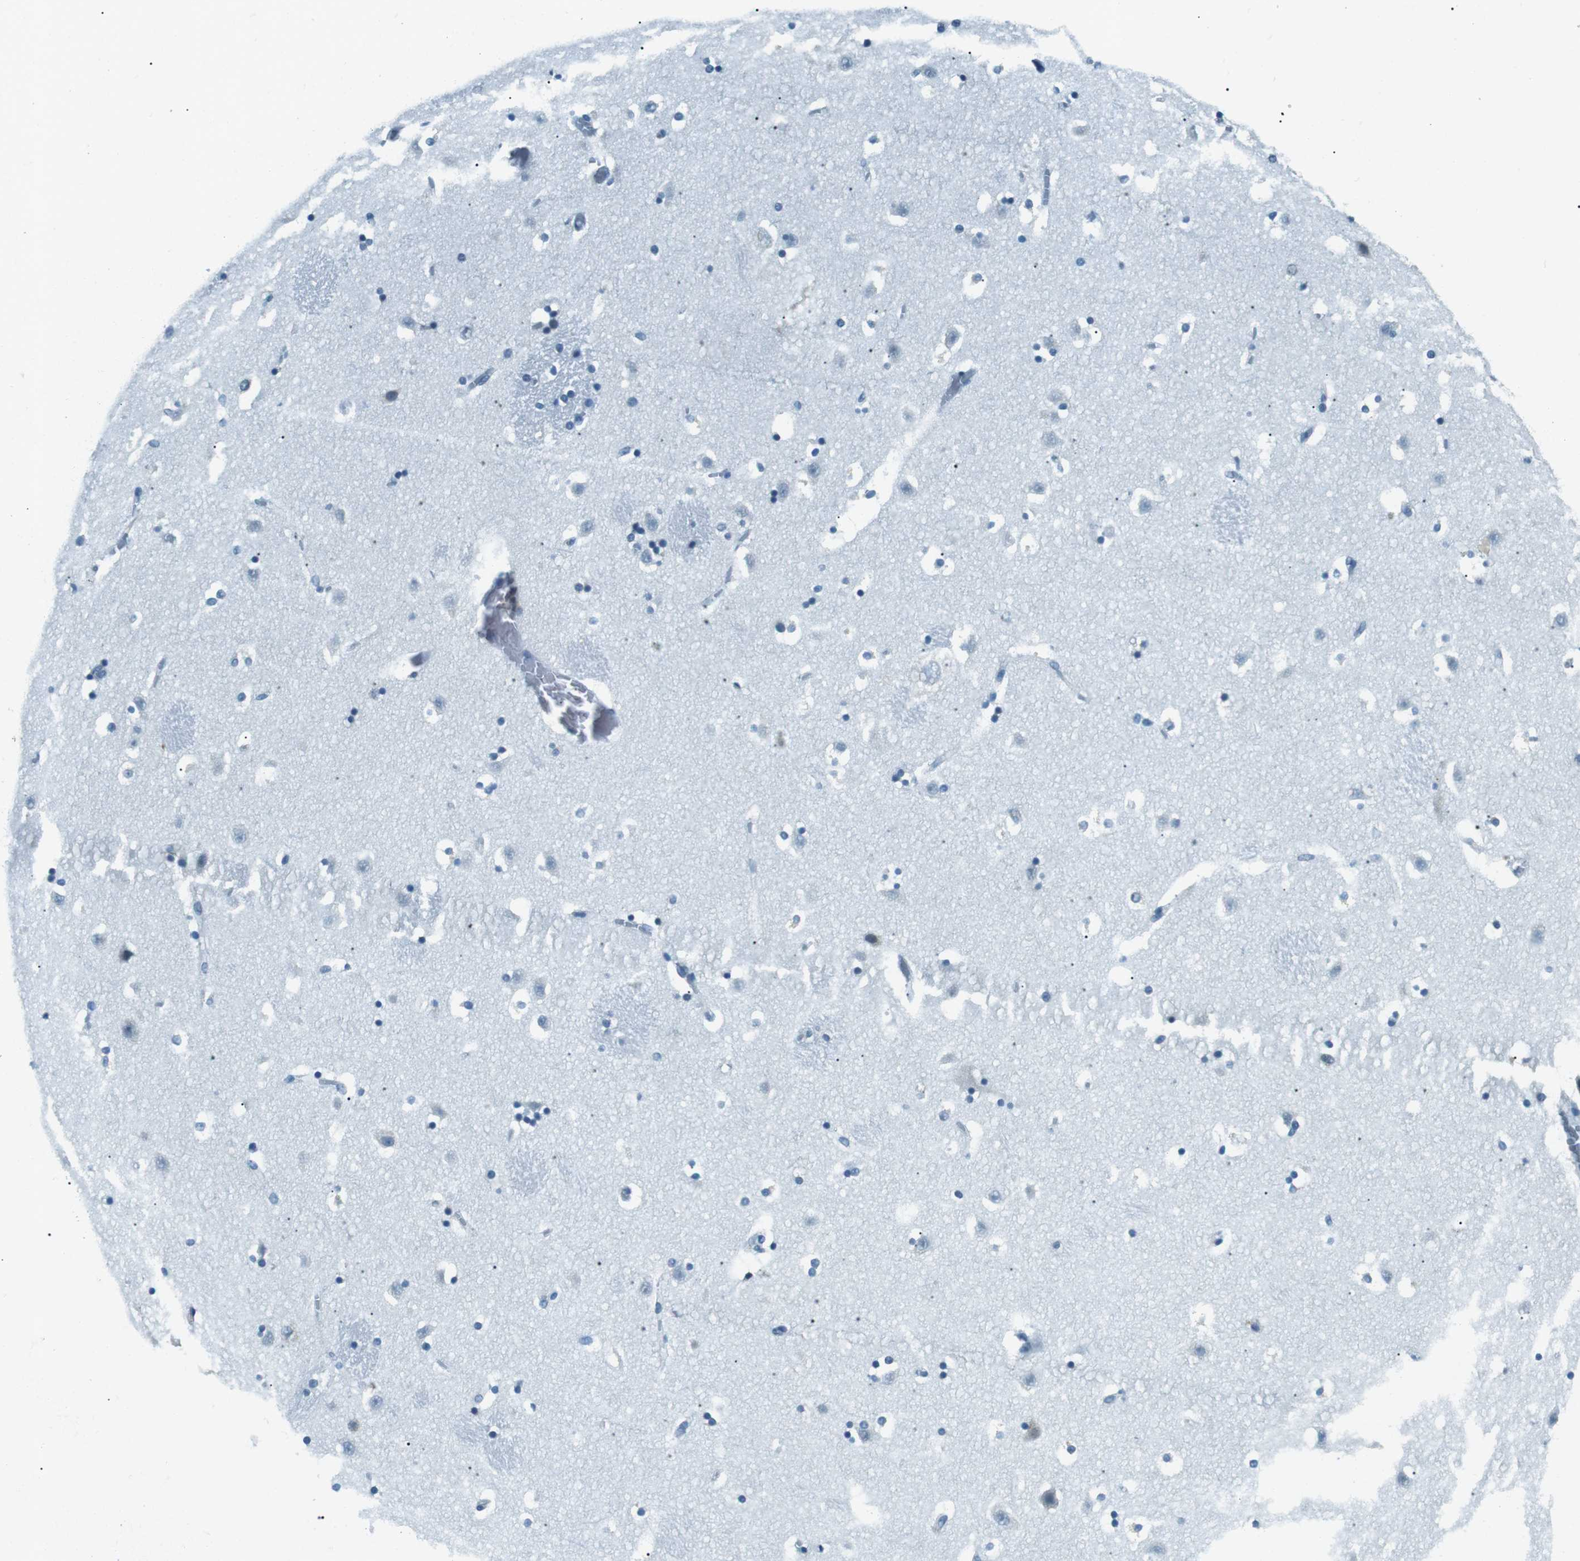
{"staining": {"intensity": "negative", "quantity": "none", "location": "none"}, "tissue": "caudate", "cell_type": "Glial cells", "image_type": "normal", "snomed": [{"axis": "morphology", "description": "Normal tissue, NOS"}, {"axis": "topography", "description": "Lateral ventricle wall"}], "caption": "The image reveals no significant staining in glial cells of caudate.", "gene": "ENSG00000289724", "patient": {"sex": "male", "age": 45}}